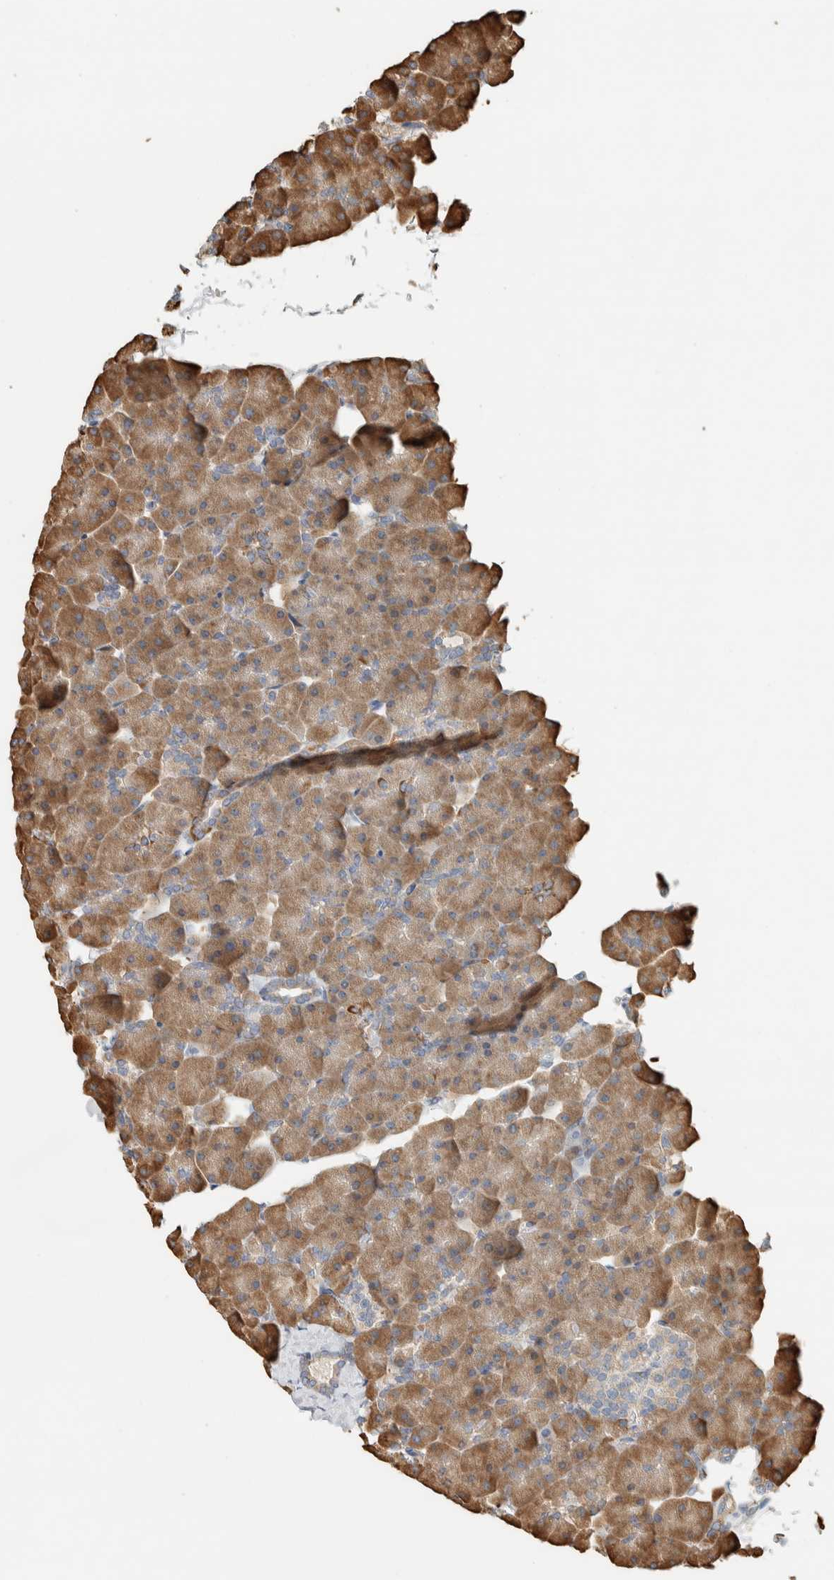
{"staining": {"intensity": "moderate", "quantity": ">75%", "location": "cytoplasmic/membranous"}, "tissue": "pancreas", "cell_type": "Exocrine glandular cells", "image_type": "normal", "snomed": [{"axis": "morphology", "description": "Normal tissue, NOS"}, {"axis": "topography", "description": "Pancreas"}], "caption": "Benign pancreas was stained to show a protein in brown. There is medium levels of moderate cytoplasmic/membranous staining in approximately >75% of exocrine glandular cells.", "gene": "RAB11FIP1", "patient": {"sex": "male", "age": 35}}